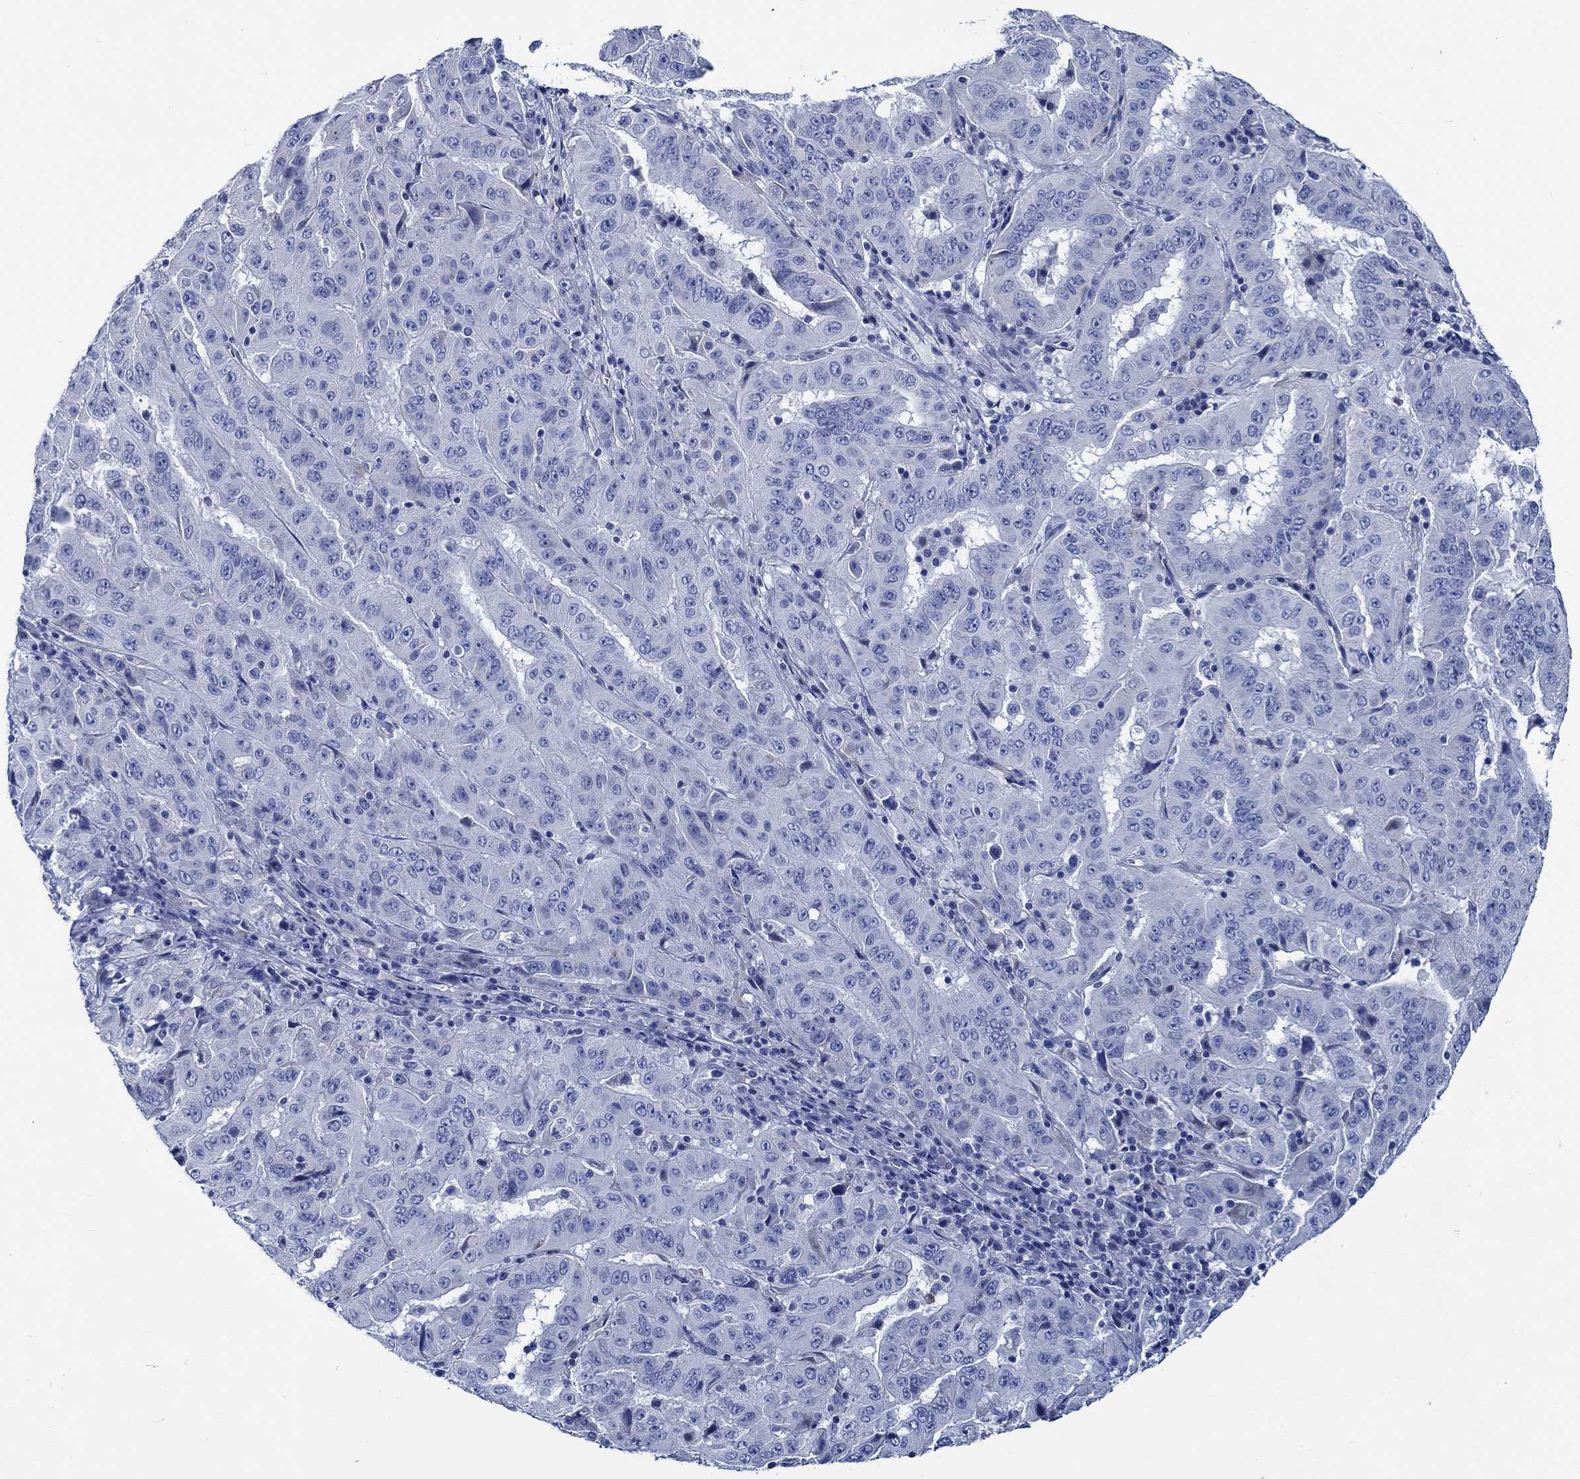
{"staining": {"intensity": "negative", "quantity": "none", "location": "none"}, "tissue": "pancreatic cancer", "cell_type": "Tumor cells", "image_type": "cancer", "snomed": [{"axis": "morphology", "description": "Adenocarcinoma, NOS"}, {"axis": "topography", "description": "Pancreas"}], "caption": "Tumor cells are negative for brown protein staining in pancreatic cancer (adenocarcinoma). (DAB immunohistochemistry (IHC) visualized using brightfield microscopy, high magnification).", "gene": "SVEP1", "patient": {"sex": "male", "age": 63}}